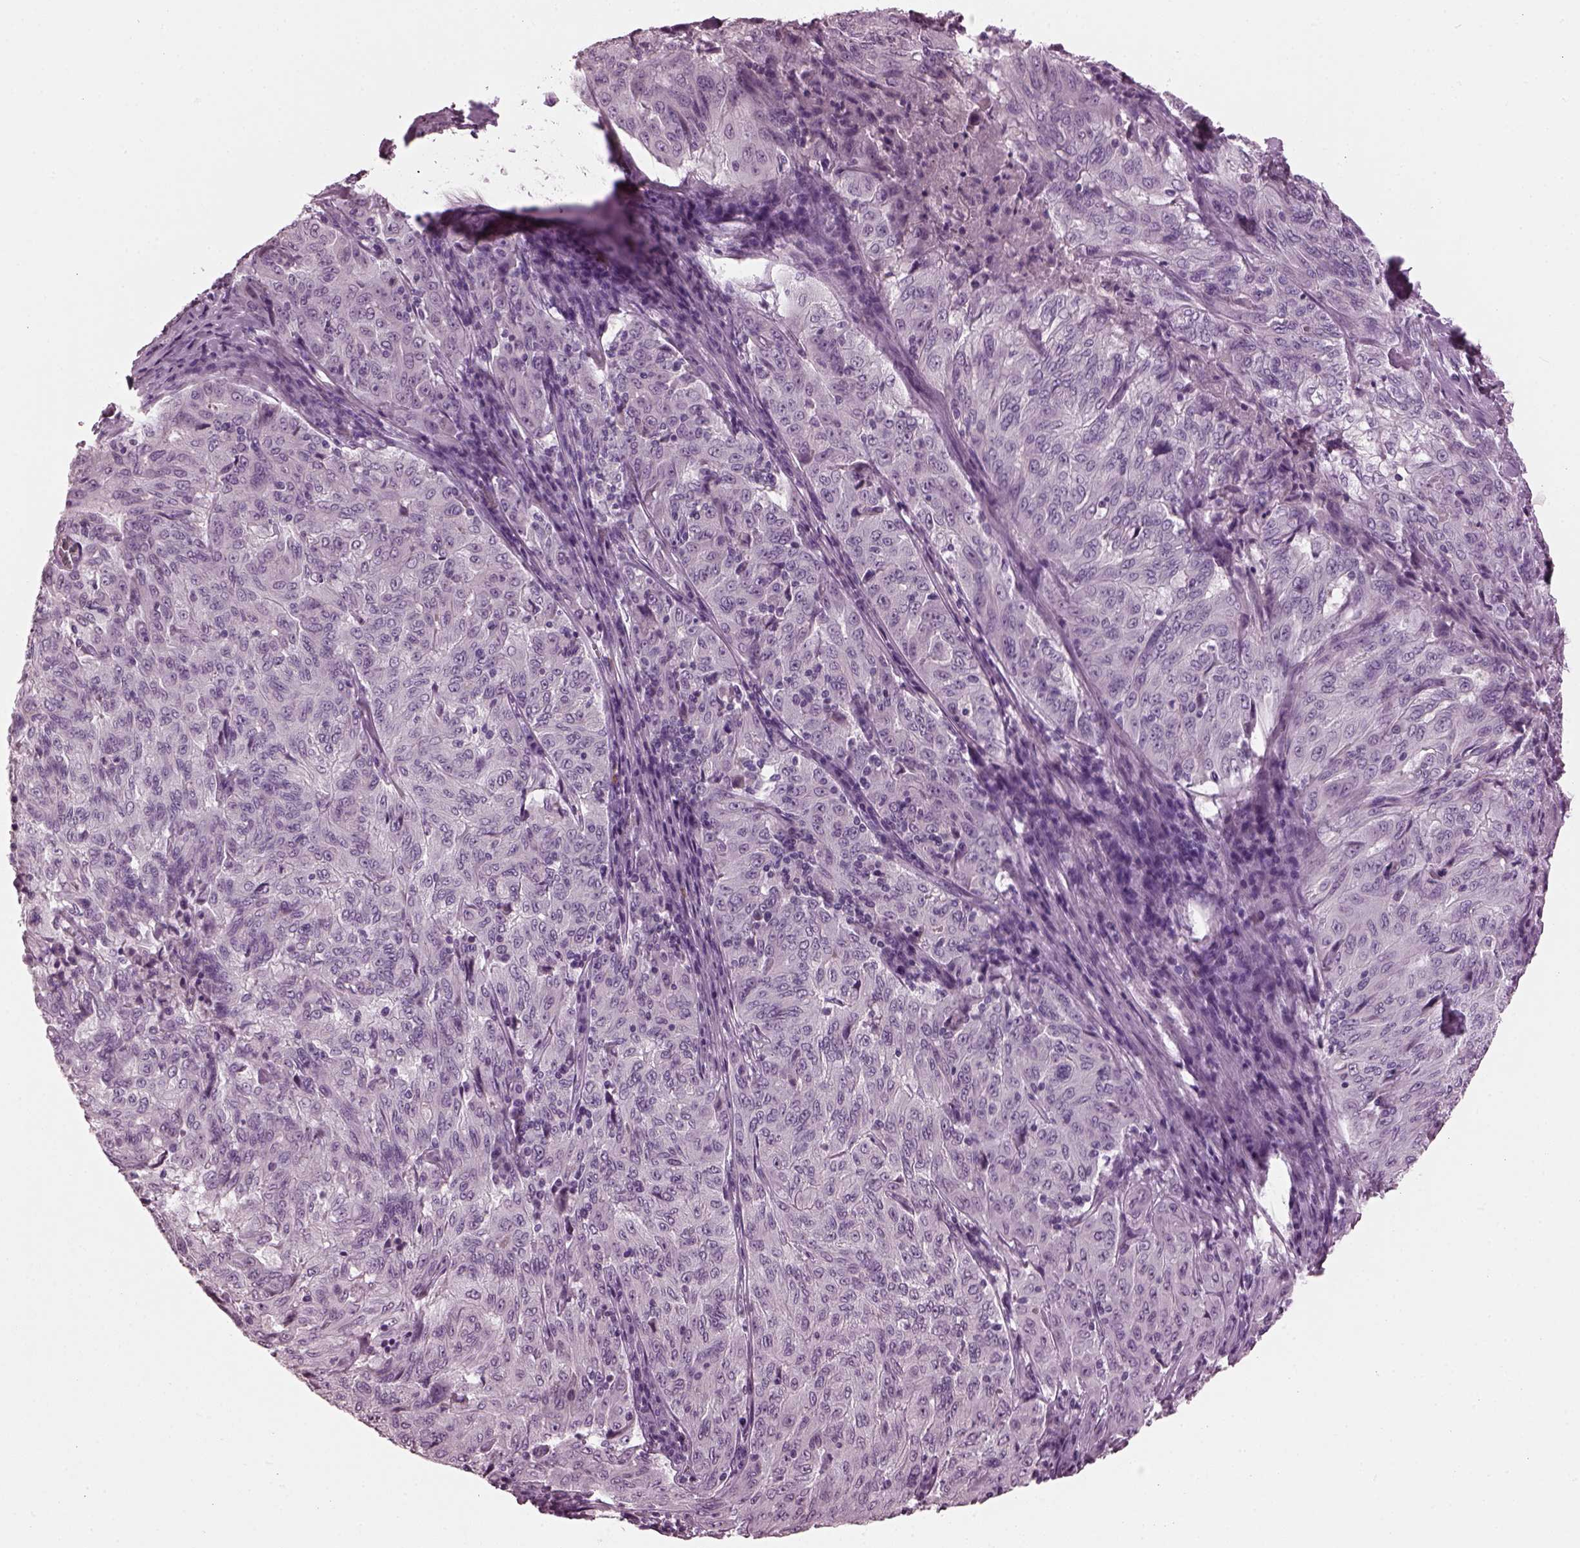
{"staining": {"intensity": "negative", "quantity": "none", "location": "none"}, "tissue": "pancreatic cancer", "cell_type": "Tumor cells", "image_type": "cancer", "snomed": [{"axis": "morphology", "description": "Adenocarcinoma, NOS"}, {"axis": "topography", "description": "Pancreas"}], "caption": "Immunohistochemical staining of pancreatic cancer (adenocarcinoma) demonstrates no significant expression in tumor cells. The staining is performed using DAB (3,3'-diaminobenzidine) brown chromogen with nuclei counter-stained in using hematoxylin.", "gene": "SLC6A17", "patient": {"sex": "male", "age": 63}}